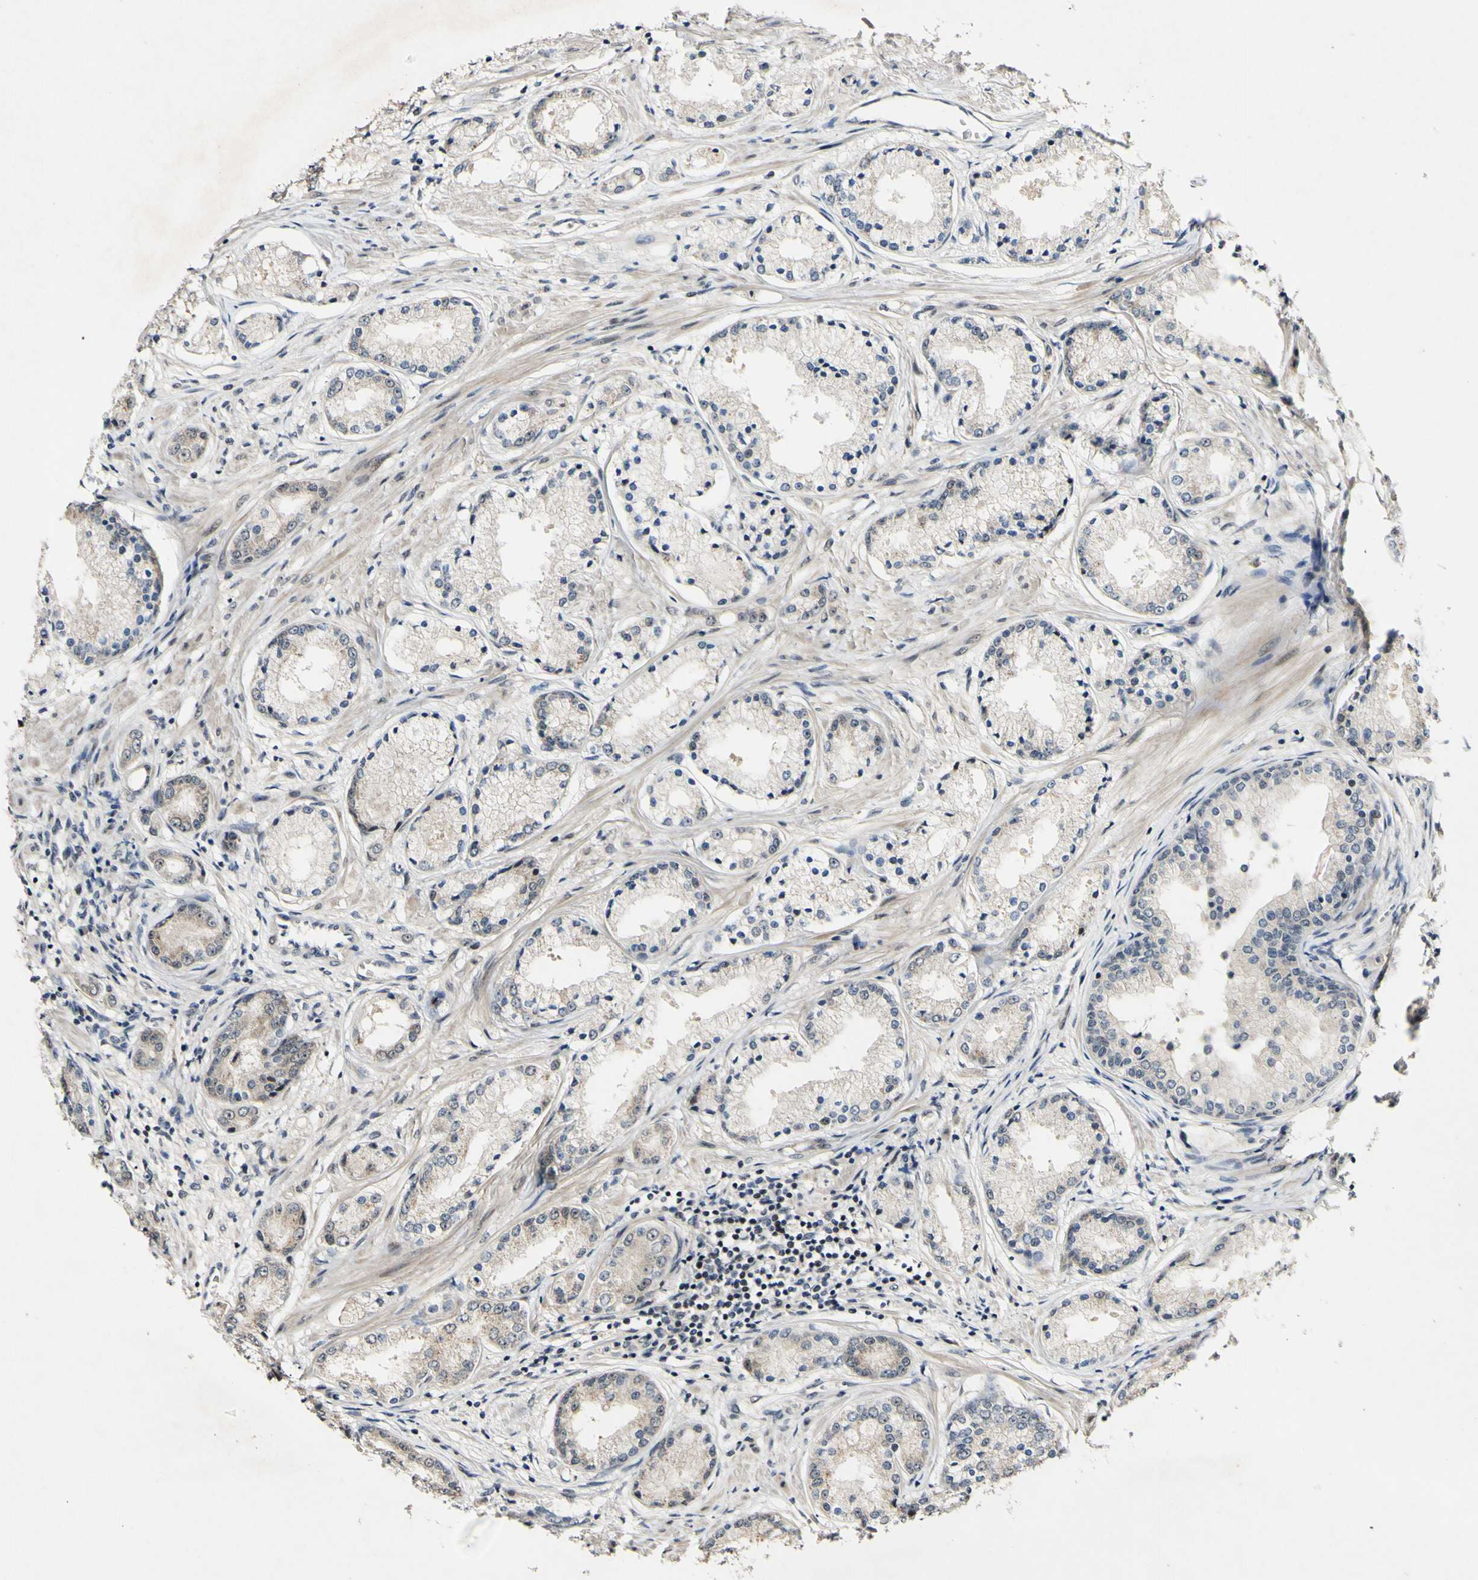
{"staining": {"intensity": "weak", "quantity": "<25%", "location": "cytoplasmic/membranous"}, "tissue": "prostate cancer", "cell_type": "Tumor cells", "image_type": "cancer", "snomed": [{"axis": "morphology", "description": "Adenocarcinoma, High grade"}, {"axis": "topography", "description": "Prostate"}], "caption": "This is an IHC micrograph of prostate cancer. There is no positivity in tumor cells.", "gene": "POLR2F", "patient": {"sex": "male", "age": 59}}